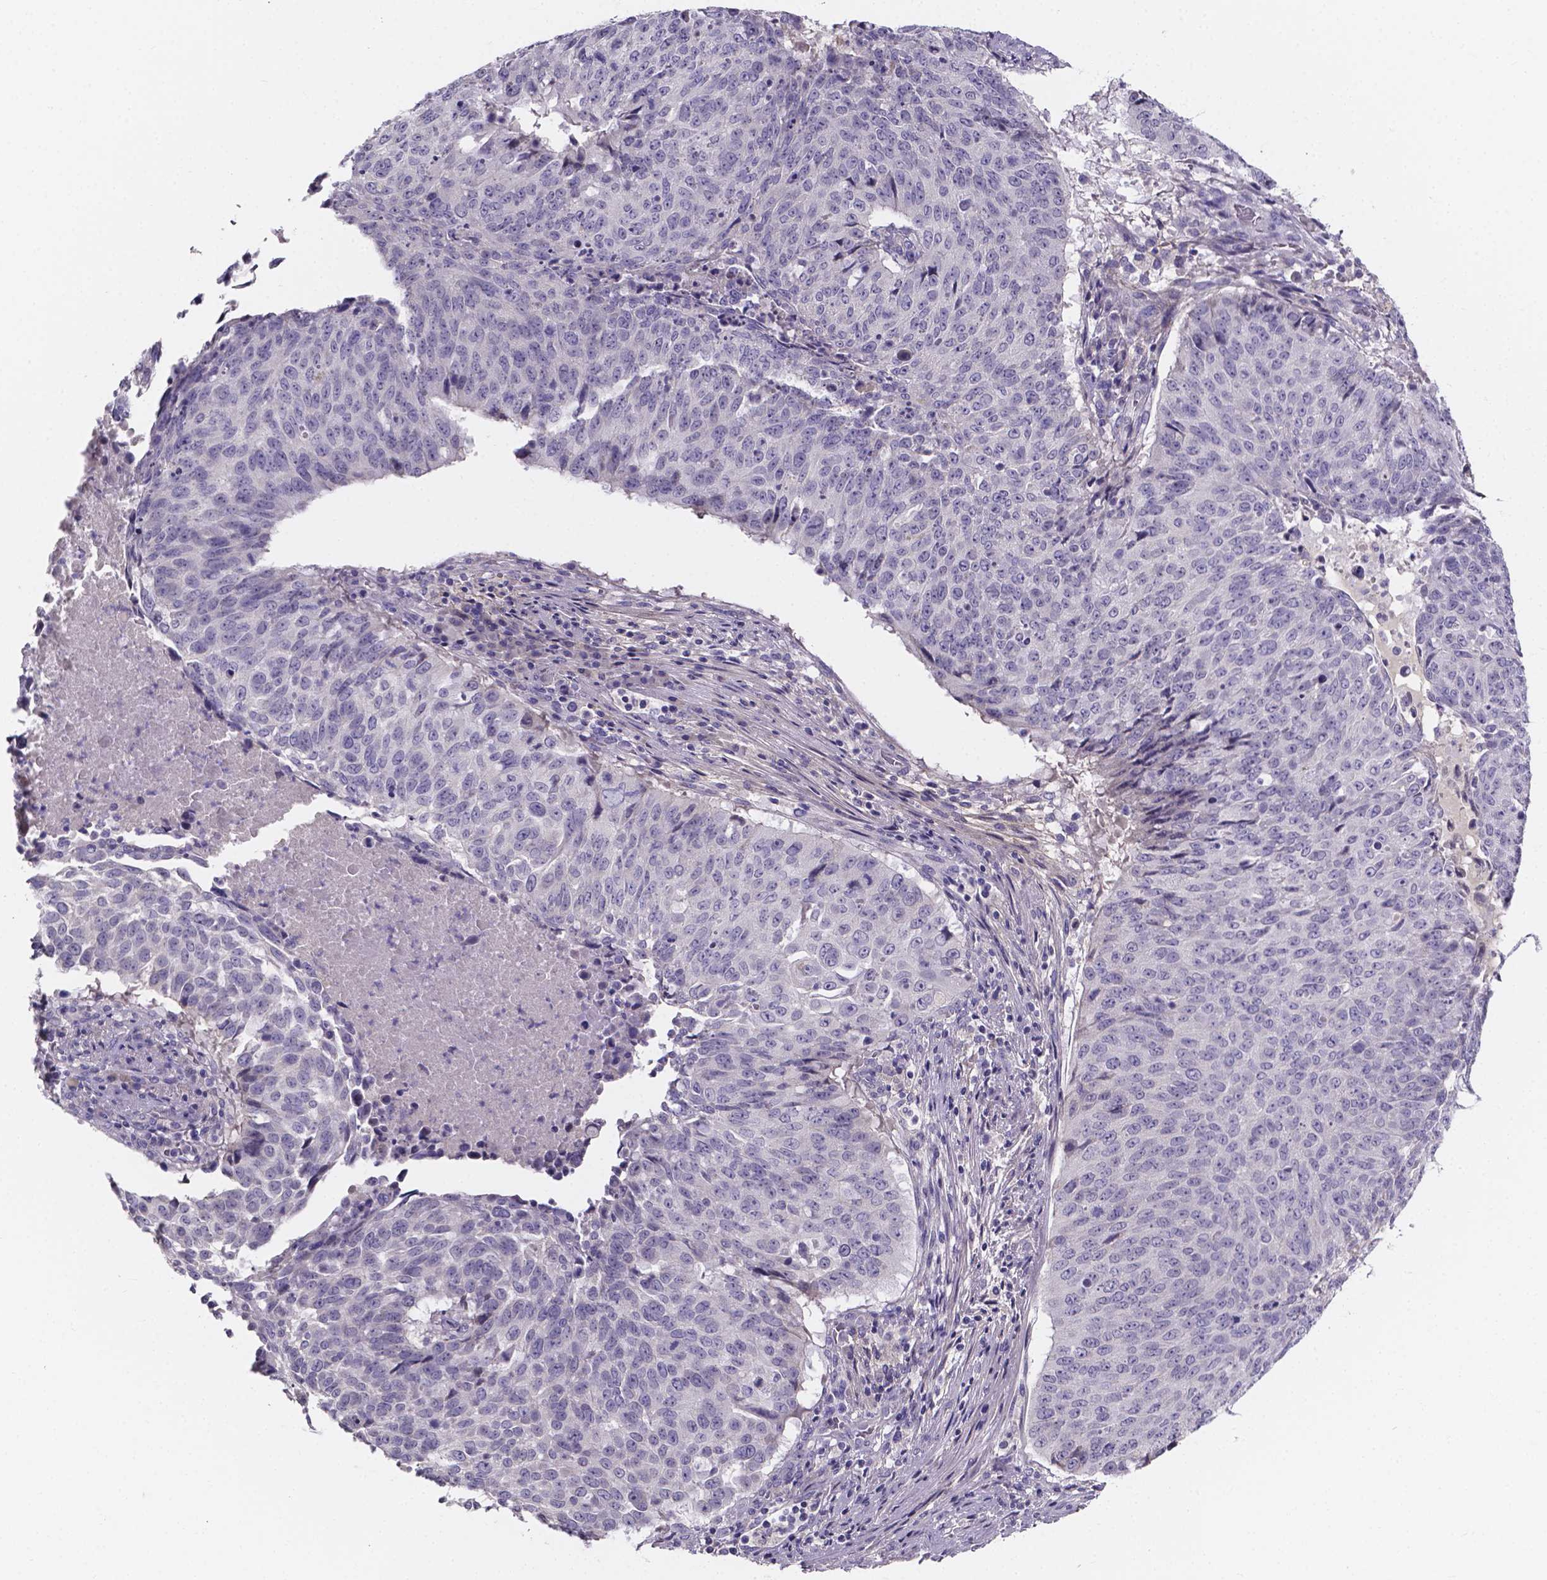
{"staining": {"intensity": "negative", "quantity": "none", "location": "none"}, "tissue": "lung cancer", "cell_type": "Tumor cells", "image_type": "cancer", "snomed": [{"axis": "morphology", "description": "Normal tissue, NOS"}, {"axis": "morphology", "description": "Squamous cell carcinoma, NOS"}, {"axis": "topography", "description": "Bronchus"}, {"axis": "topography", "description": "Lung"}], "caption": "Lung cancer was stained to show a protein in brown. There is no significant positivity in tumor cells.", "gene": "SPOCD1", "patient": {"sex": "male", "age": 64}}